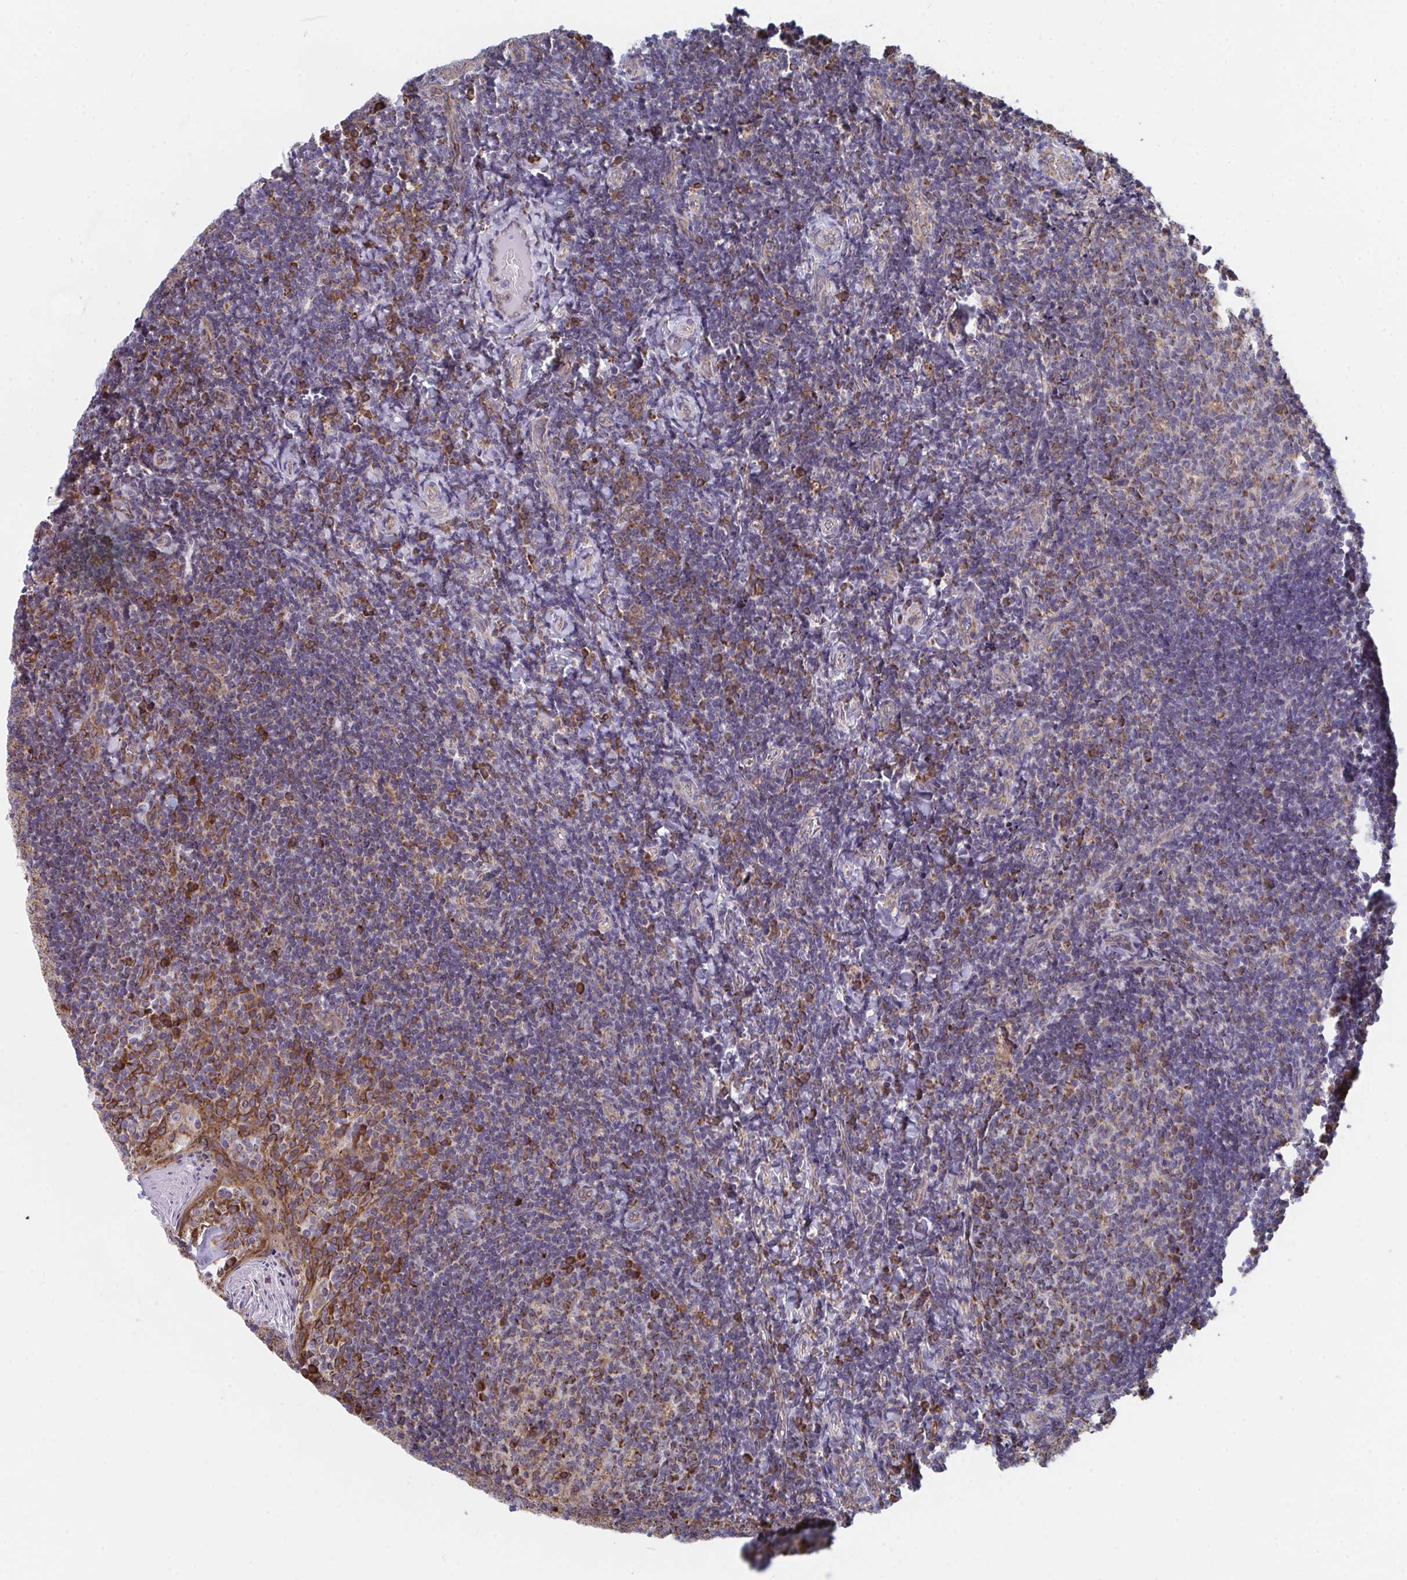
{"staining": {"intensity": "moderate", "quantity": "25%-75%", "location": "cytoplasmic/membranous"}, "tissue": "tonsil", "cell_type": "Germinal center cells", "image_type": "normal", "snomed": [{"axis": "morphology", "description": "Normal tissue, NOS"}, {"axis": "topography", "description": "Tonsil"}], "caption": "Immunohistochemical staining of benign human tonsil reveals 25%-75% levels of moderate cytoplasmic/membranous protein staining in approximately 25%-75% of germinal center cells.", "gene": "ELAVL1", "patient": {"sex": "female", "age": 10}}